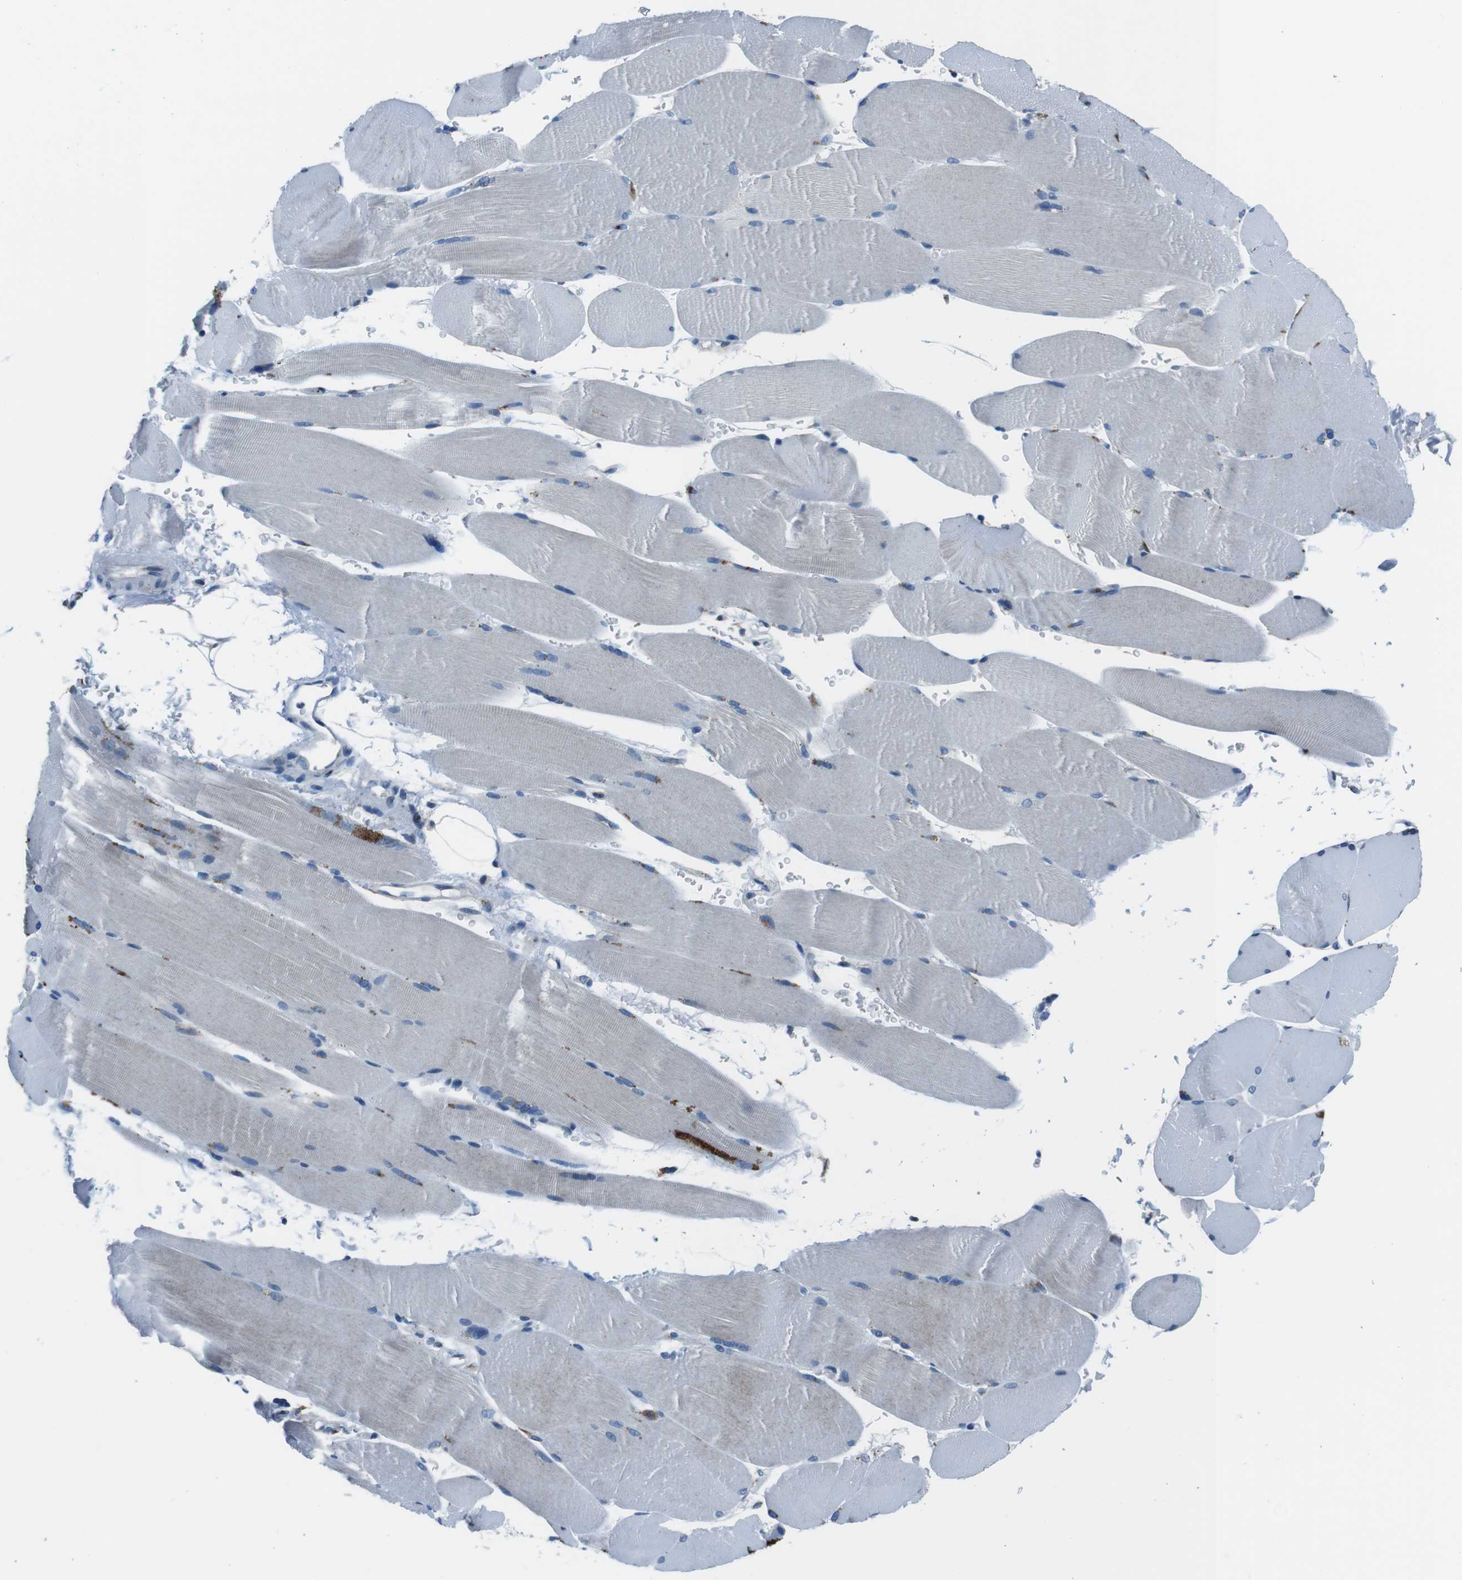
{"staining": {"intensity": "negative", "quantity": "none", "location": "none"}, "tissue": "skeletal muscle", "cell_type": "Myocytes", "image_type": "normal", "snomed": [{"axis": "morphology", "description": "Normal tissue, NOS"}, {"axis": "topography", "description": "Skin"}, {"axis": "topography", "description": "Skeletal muscle"}], "caption": "Skeletal muscle was stained to show a protein in brown. There is no significant expression in myocytes. Brightfield microscopy of IHC stained with DAB (brown) and hematoxylin (blue), captured at high magnification.", "gene": "NUCB2", "patient": {"sex": "male", "age": 83}}